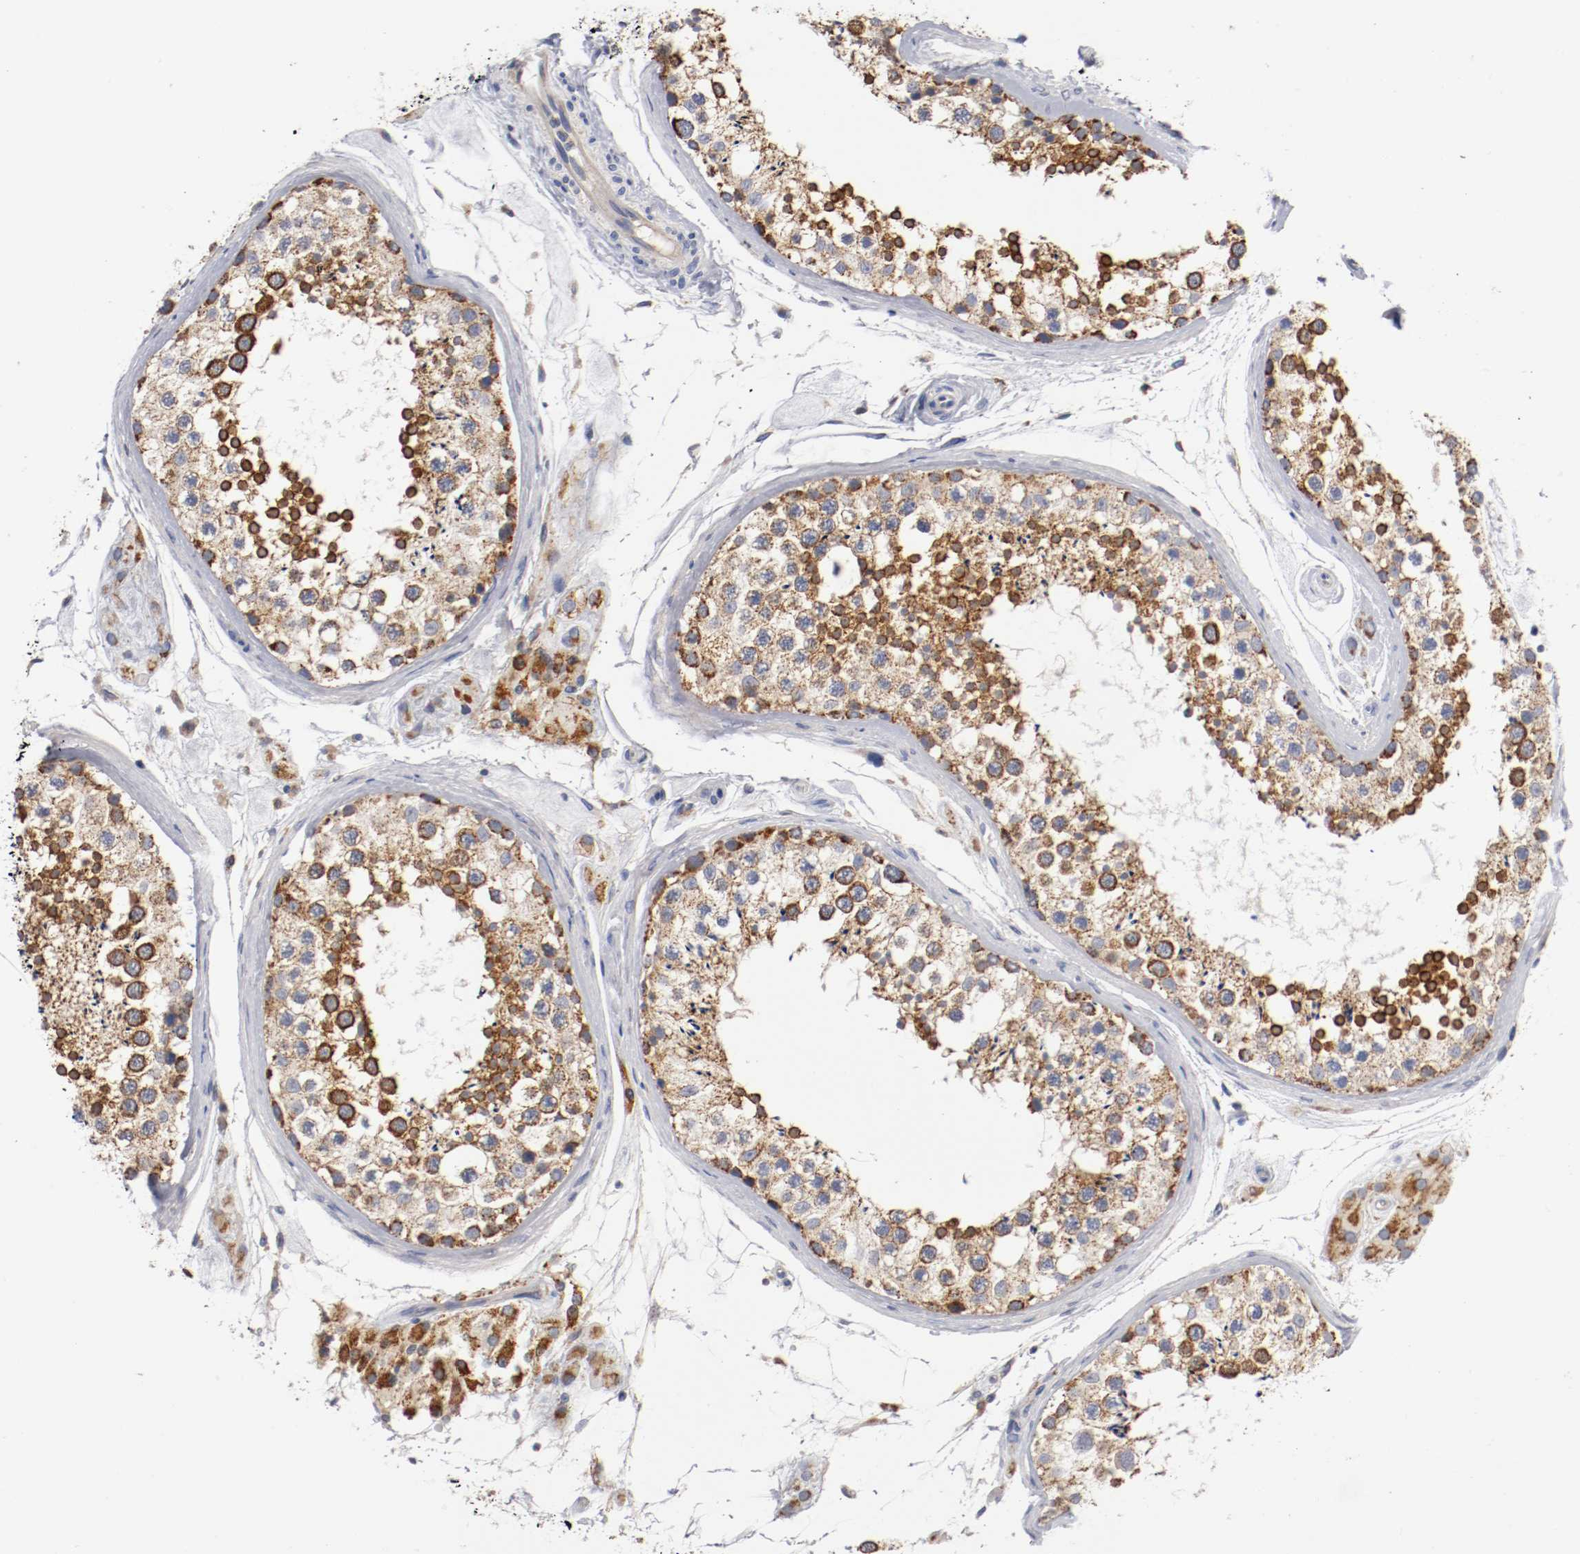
{"staining": {"intensity": "strong", "quantity": ">75%", "location": "cytoplasmic/membranous"}, "tissue": "testis", "cell_type": "Cells in seminiferous ducts", "image_type": "normal", "snomed": [{"axis": "morphology", "description": "Normal tissue, NOS"}, {"axis": "topography", "description": "Testis"}], "caption": "The immunohistochemical stain shows strong cytoplasmic/membranous staining in cells in seminiferous ducts of benign testis.", "gene": "PCSK6", "patient": {"sex": "male", "age": 46}}